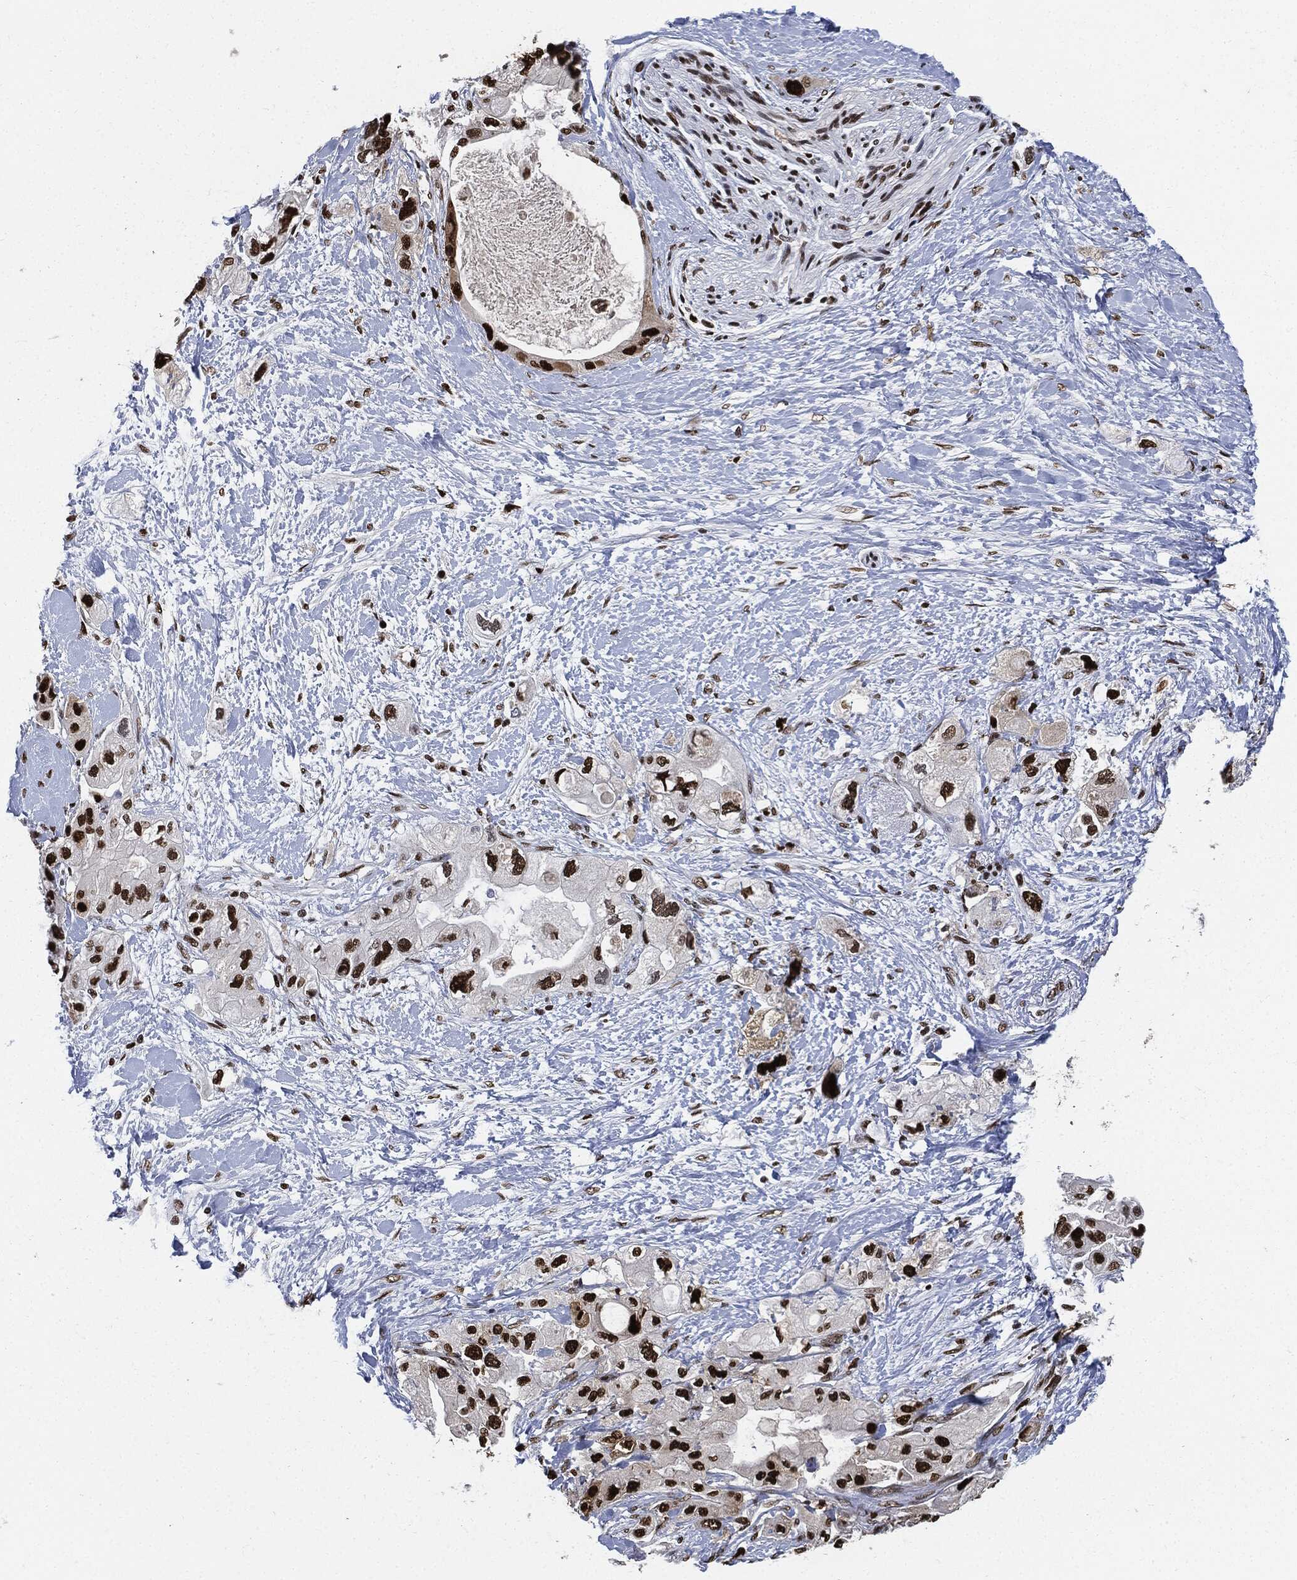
{"staining": {"intensity": "strong", "quantity": ">75%", "location": "nuclear"}, "tissue": "pancreatic cancer", "cell_type": "Tumor cells", "image_type": "cancer", "snomed": [{"axis": "morphology", "description": "Adenocarcinoma, NOS"}, {"axis": "topography", "description": "Pancreas"}], "caption": "About >75% of tumor cells in human adenocarcinoma (pancreatic) demonstrate strong nuclear protein staining as visualized by brown immunohistochemical staining.", "gene": "PCNA", "patient": {"sex": "female", "age": 56}}